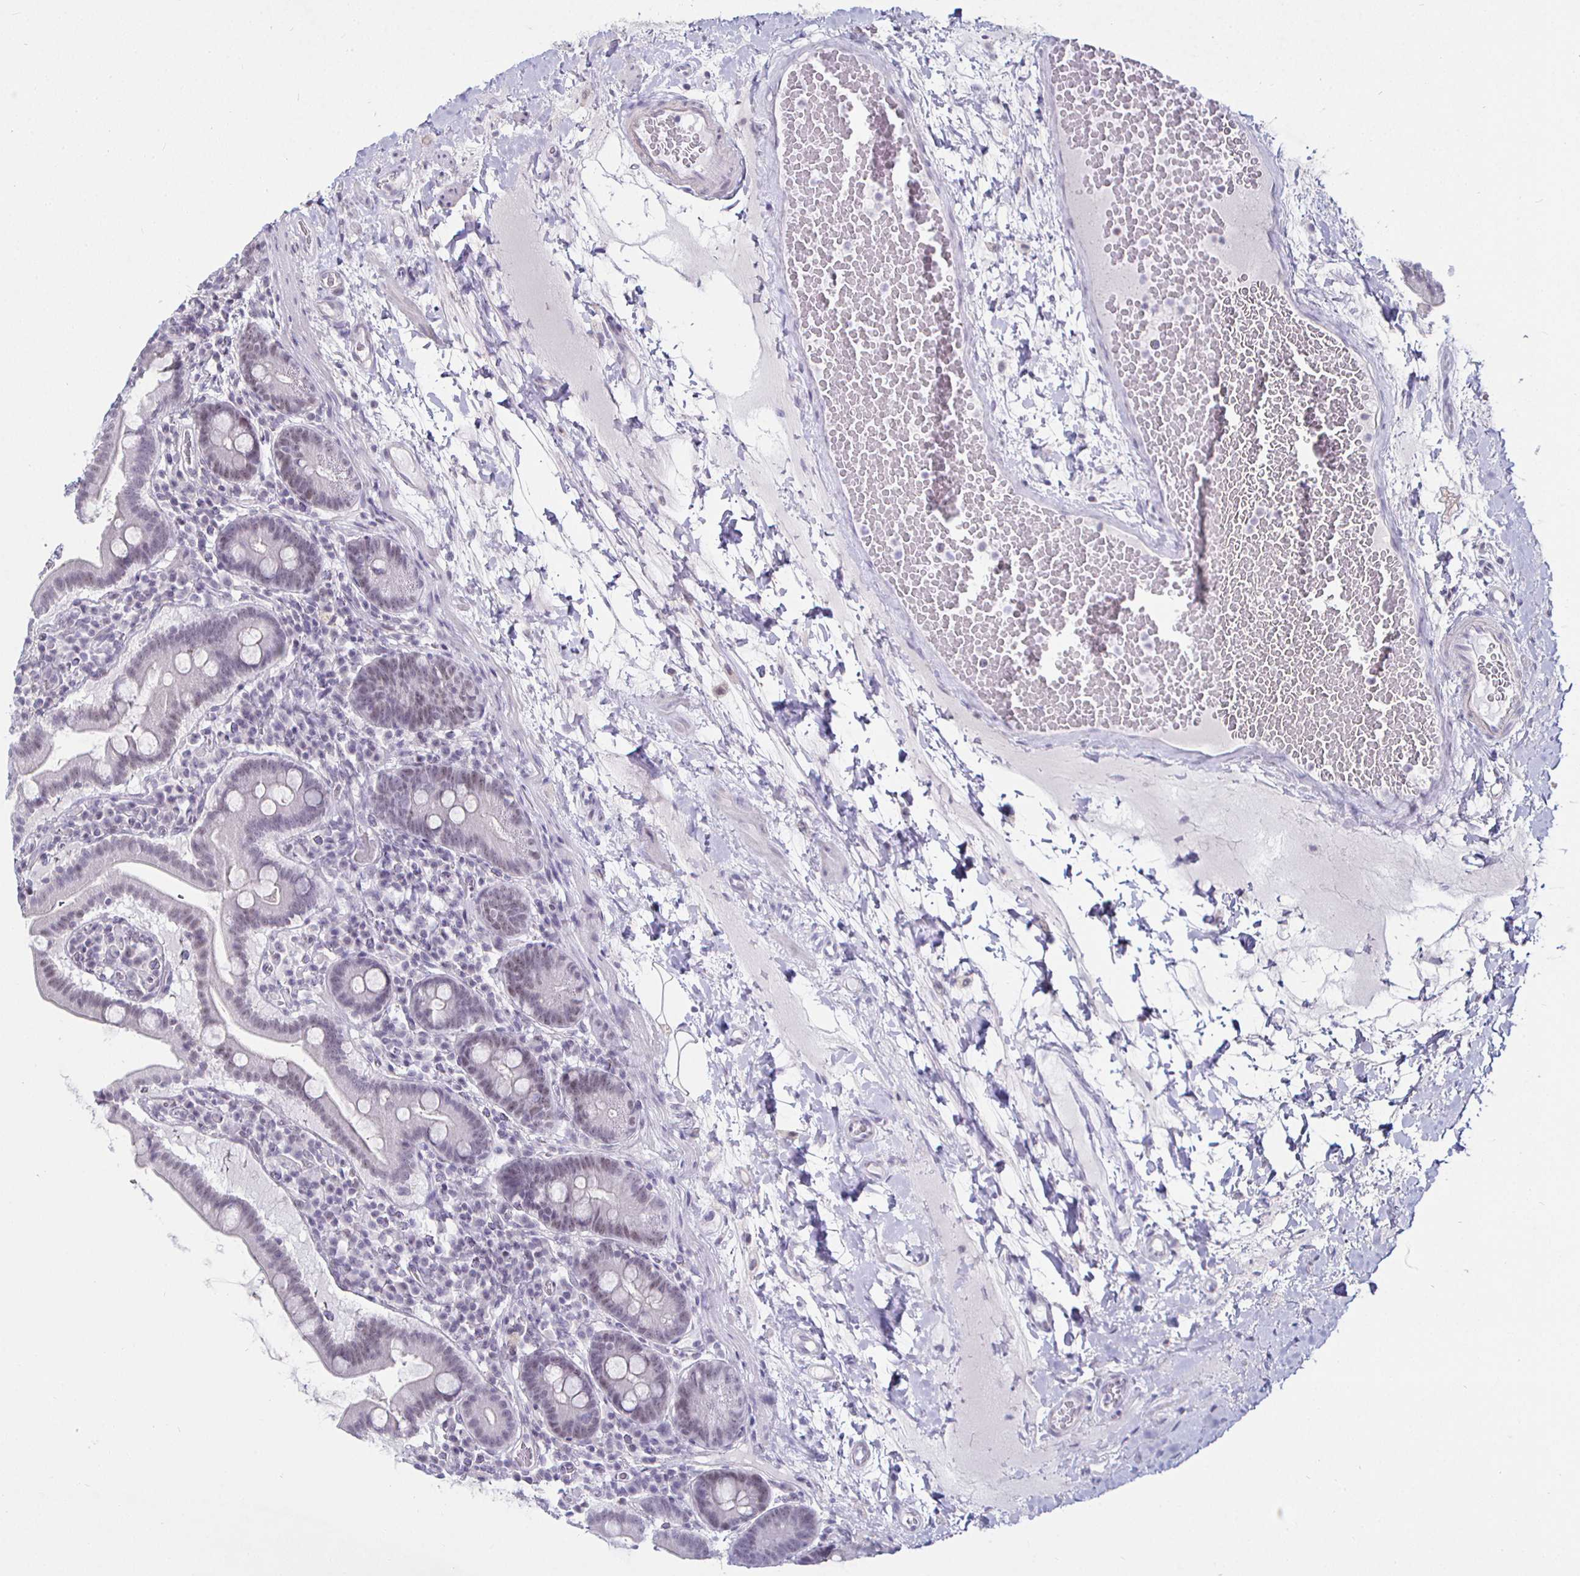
{"staining": {"intensity": "weak", "quantity": "25%-75%", "location": "nuclear"}, "tissue": "small intestine", "cell_type": "Glandular cells", "image_type": "normal", "snomed": [{"axis": "morphology", "description": "Normal tissue, NOS"}, {"axis": "topography", "description": "Small intestine"}], "caption": "Immunohistochemistry of unremarkable small intestine demonstrates low levels of weak nuclear staining in approximately 25%-75% of glandular cells. The staining is performed using DAB (3,3'-diaminobenzidine) brown chromogen to label protein expression. The nuclei are counter-stained blue using hematoxylin.", "gene": "MLH1", "patient": {"sex": "male", "age": 26}}